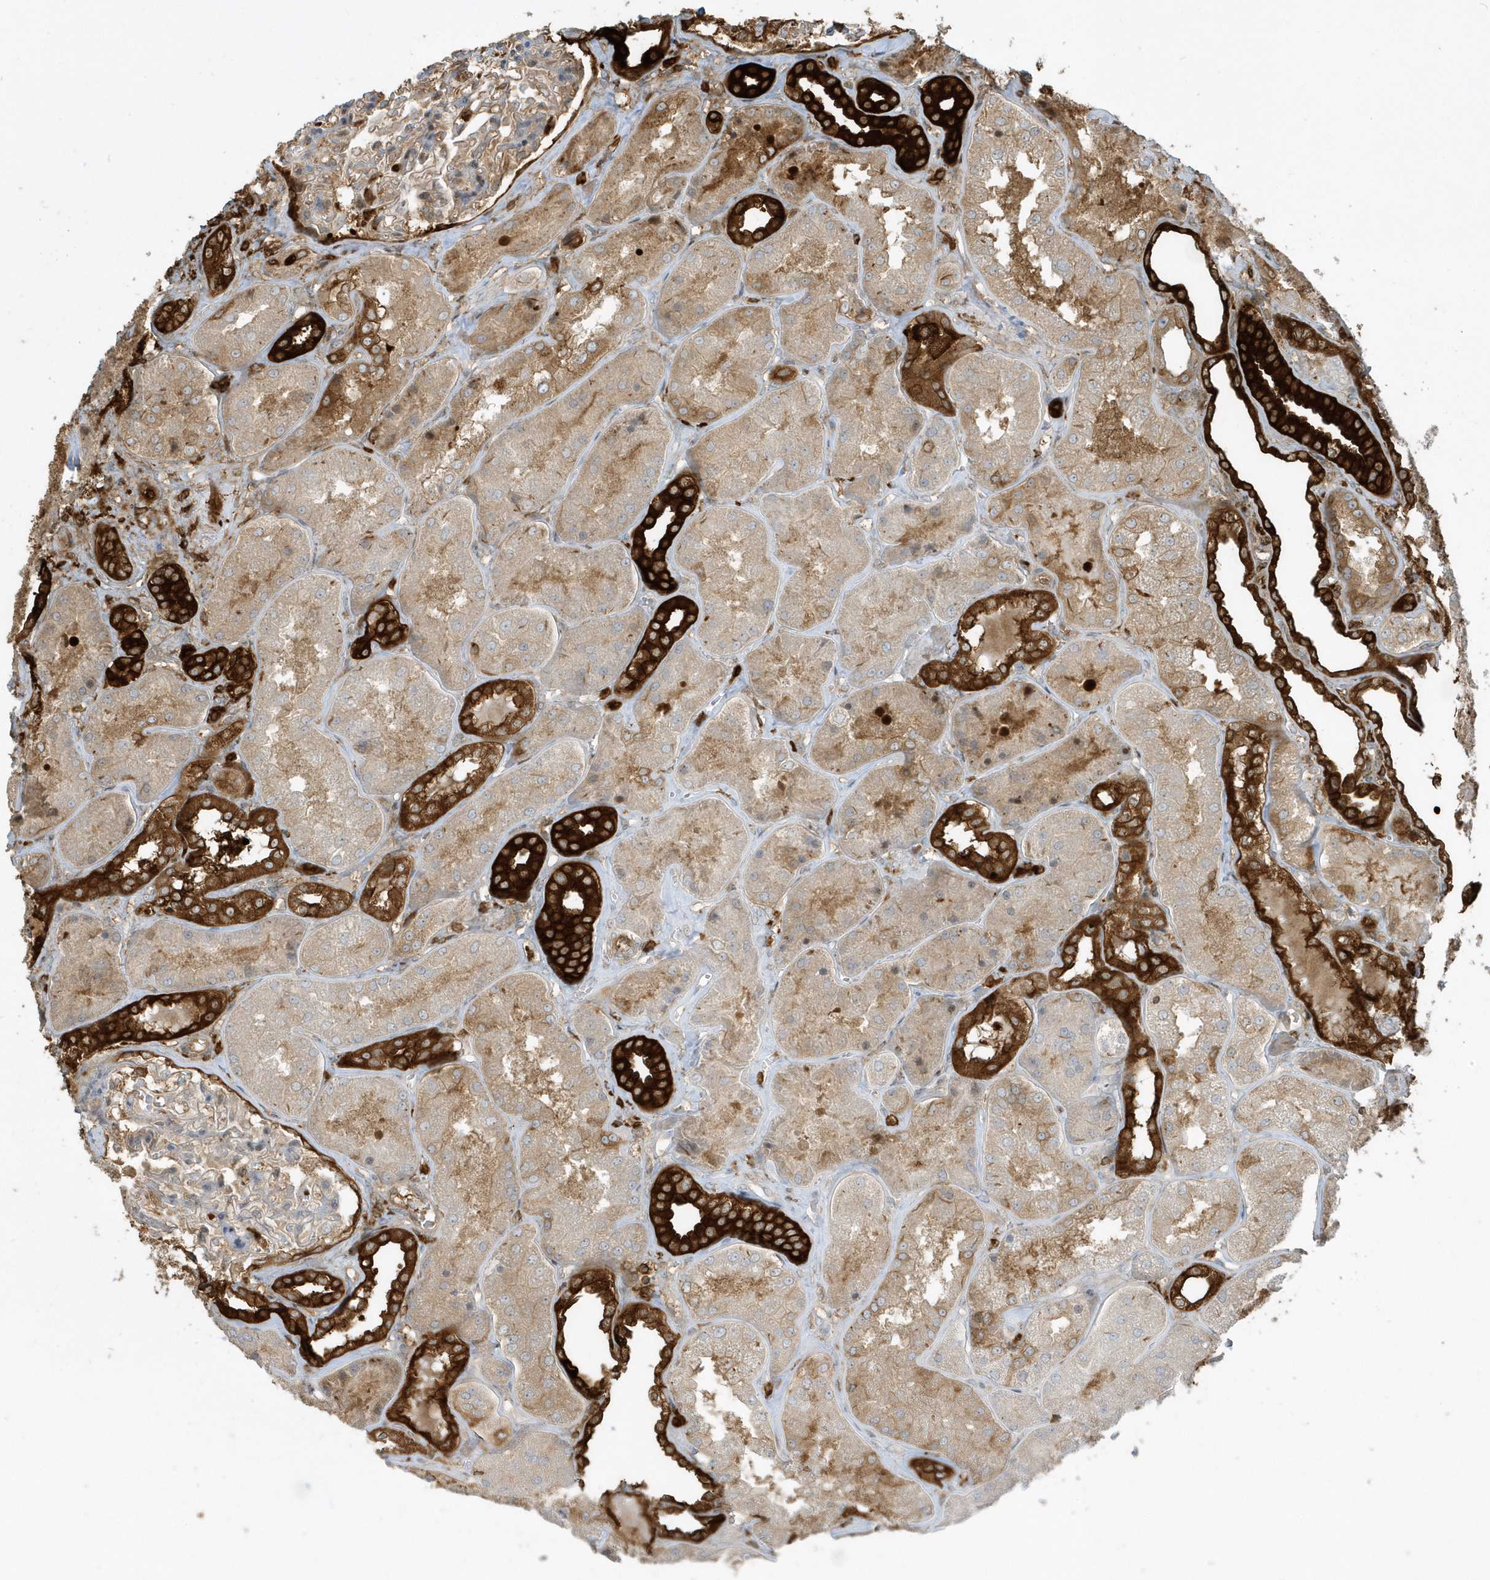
{"staining": {"intensity": "moderate", "quantity": "25%-75%", "location": "cytoplasmic/membranous"}, "tissue": "kidney", "cell_type": "Cells in glomeruli", "image_type": "normal", "snomed": [{"axis": "morphology", "description": "Normal tissue, NOS"}, {"axis": "topography", "description": "Kidney"}], "caption": "Protein staining reveals moderate cytoplasmic/membranous expression in about 25%-75% of cells in glomeruli in normal kidney.", "gene": "CLCN6", "patient": {"sex": "female", "age": 56}}